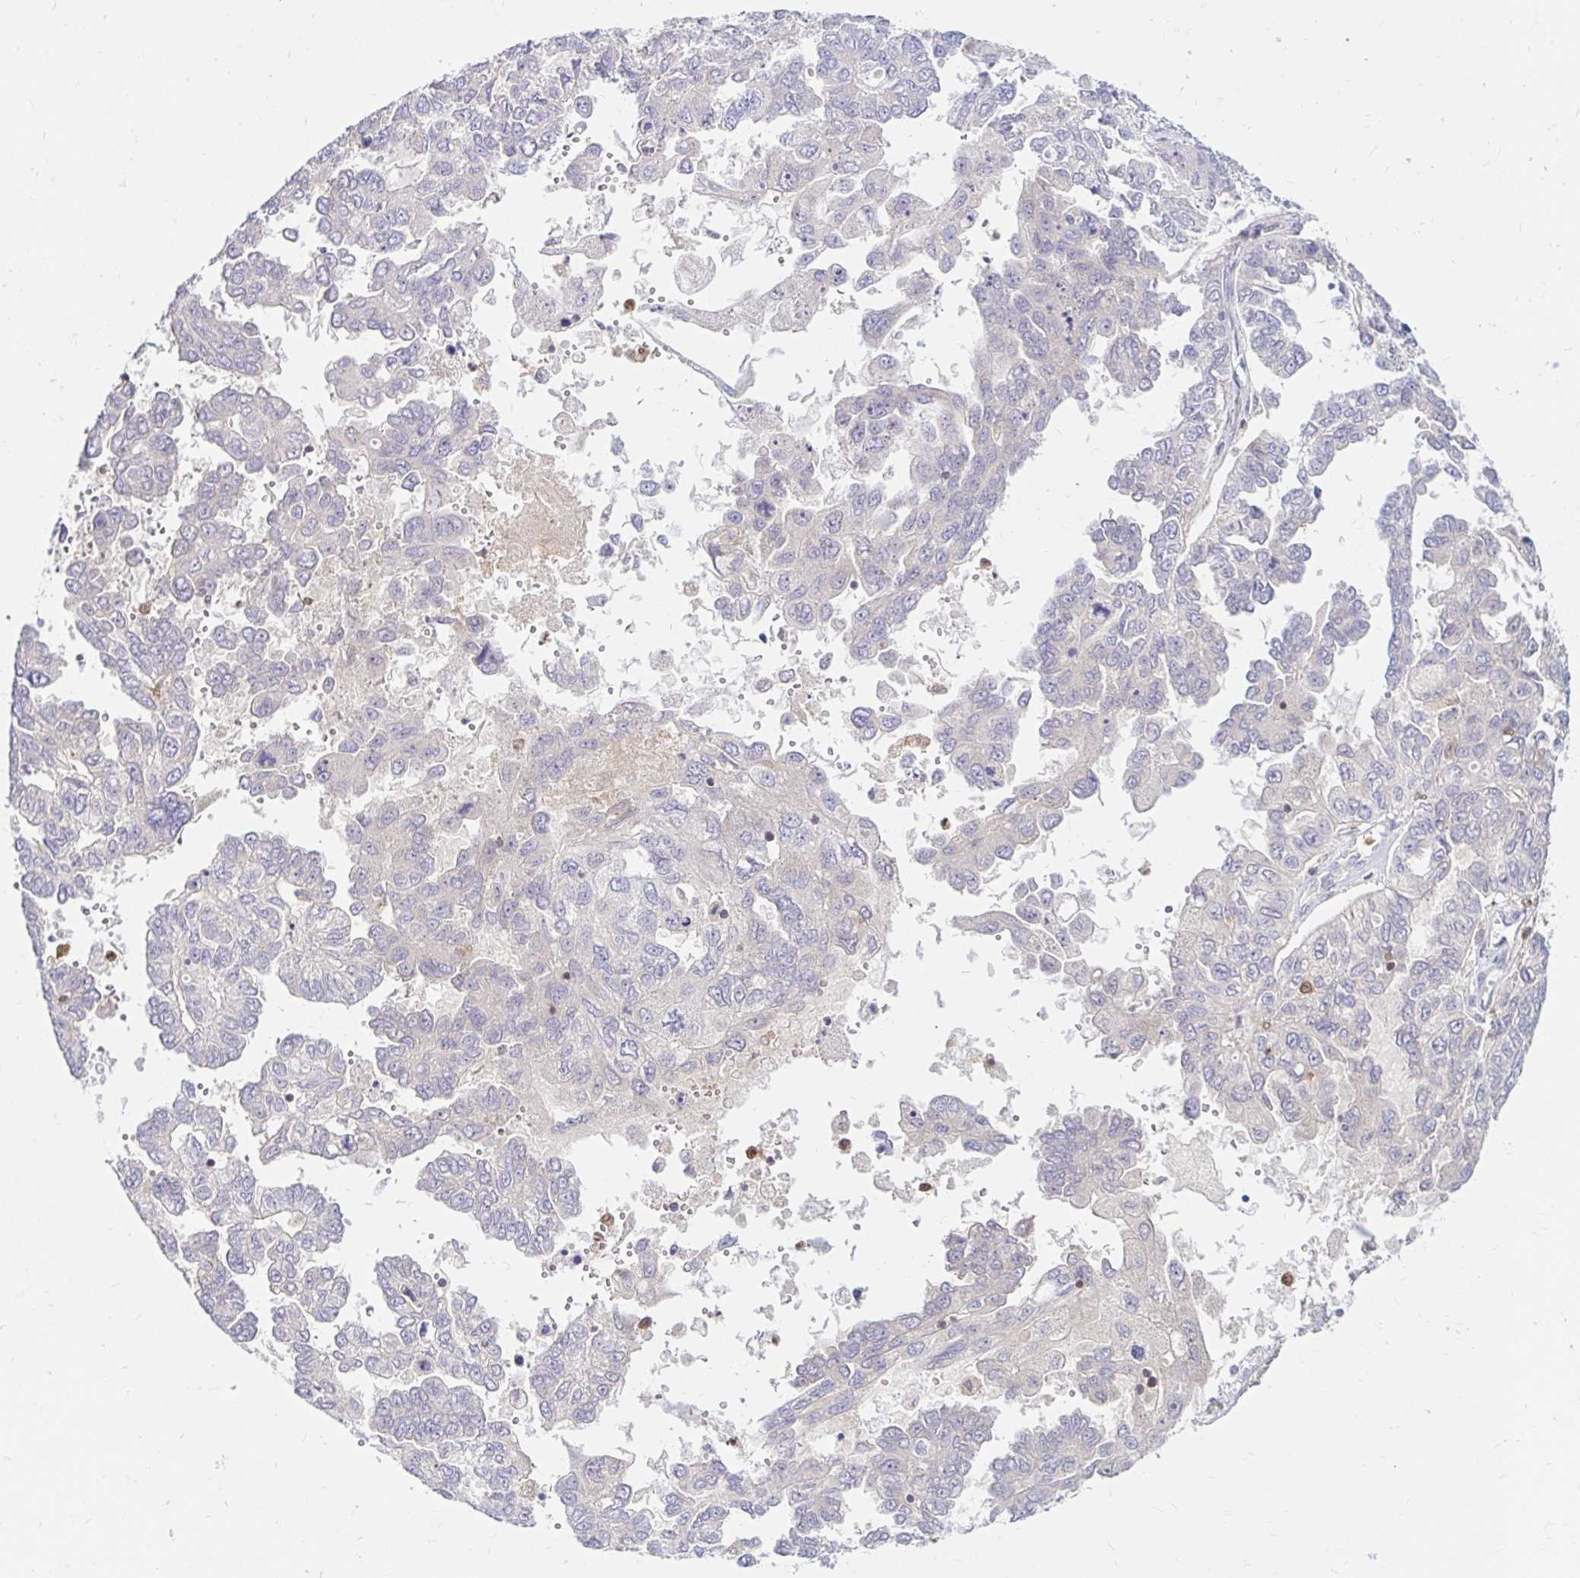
{"staining": {"intensity": "weak", "quantity": "<25%", "location": "cytoplasmic/membranous"}, "tissue": "ovarian cancer", "cell_type": "Tumor cells", "image_type": "cancer", "snomed": [{"axis": "morphology", "description": "Cystadenocarcinoma, serous, NOS"}, {"axis": "topography", "description": "Ovary"}], "caption": "IHC histopathology image of human serous cystadenocarcinoma (ovarian) stained for a protein (brown), which reveals no staining in tumor cells.", "gene": "PYCARD", "patient": {"sex": "female", "age": 53}}